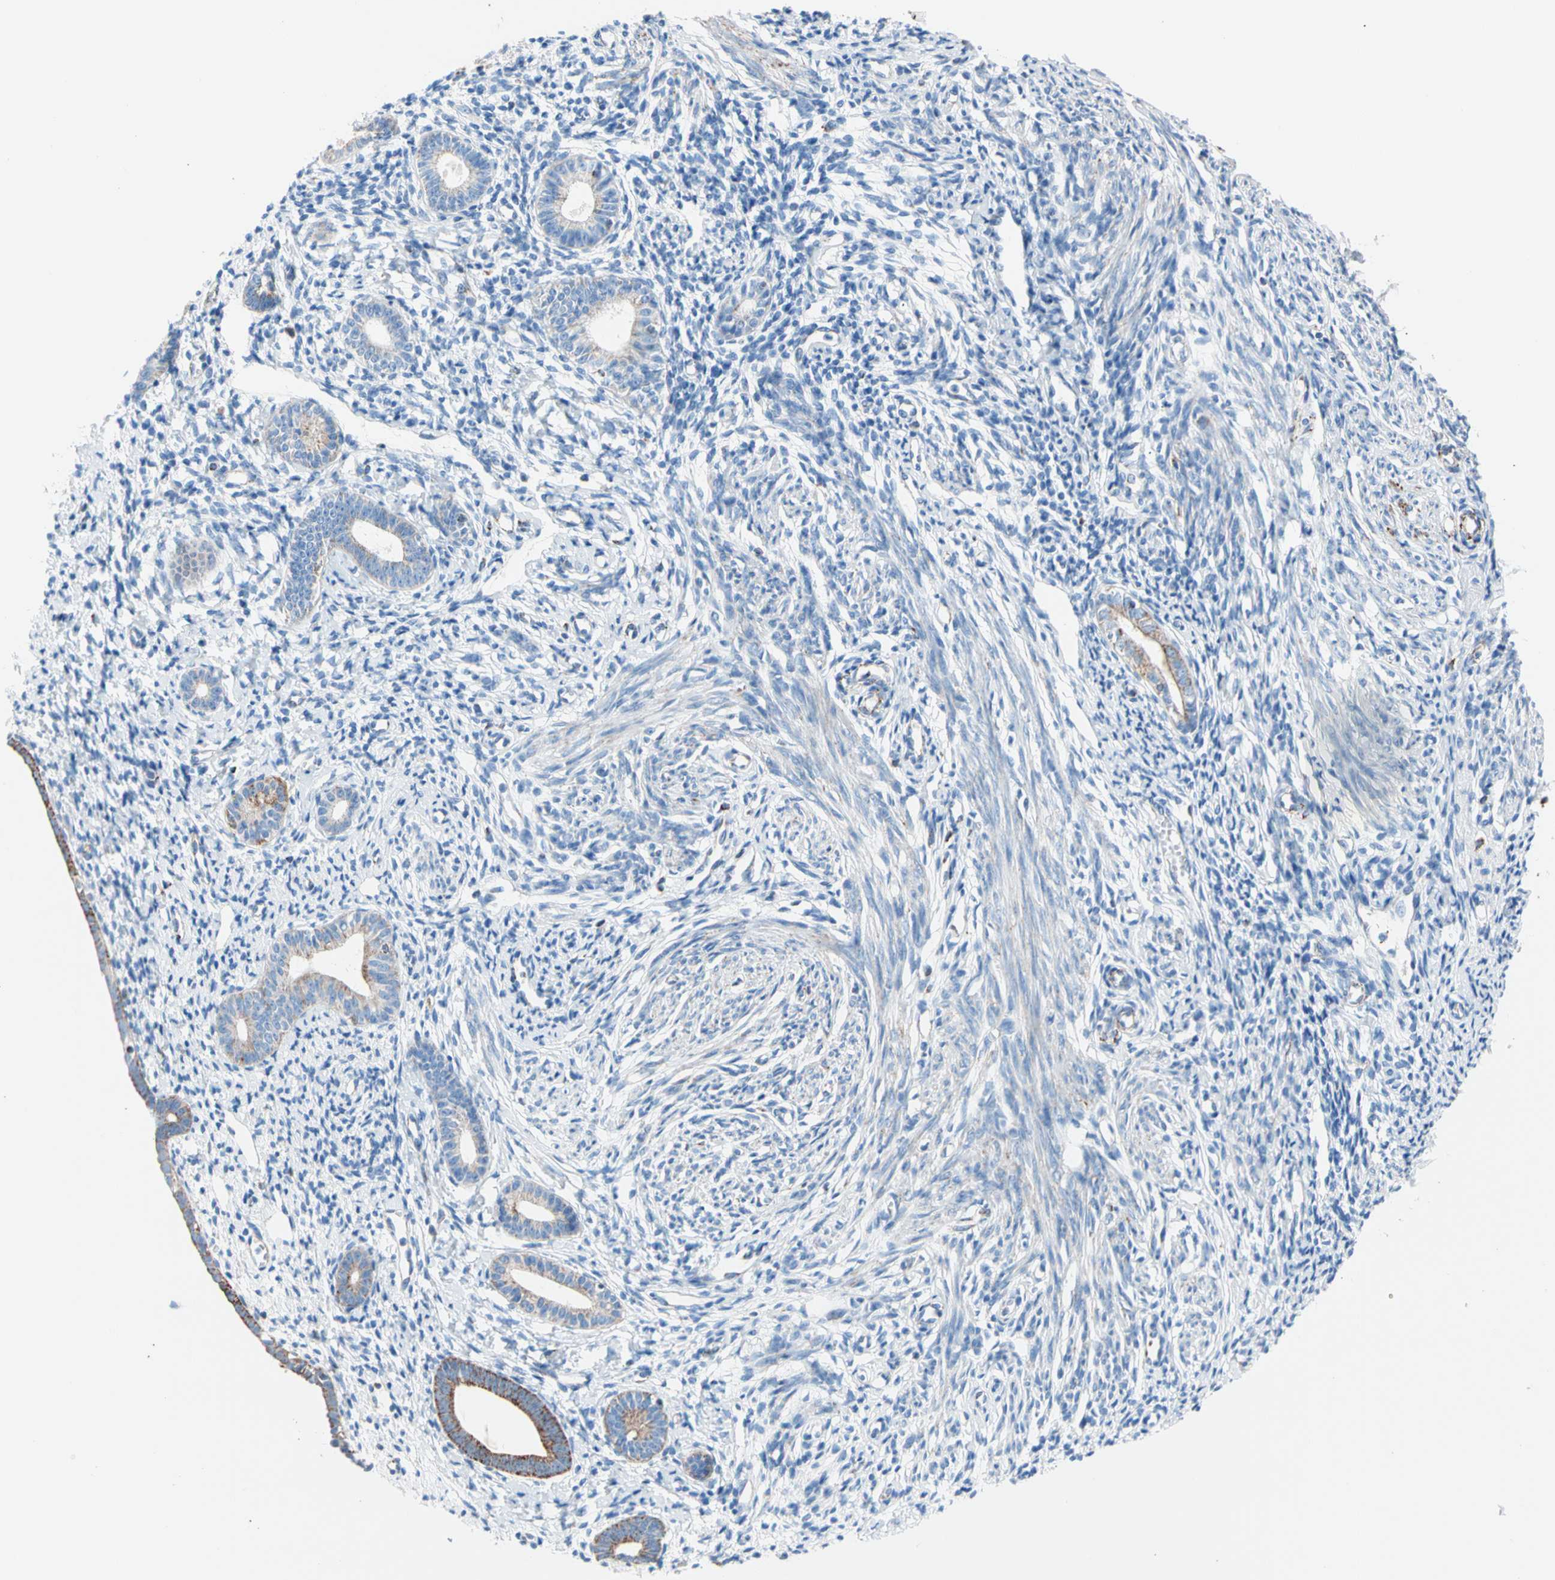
{"staining": {"intensity": "moderate", "quantity": "<25%", "location": "cytoplasmic/membranous"}, "tissue": "endometrium", "cell_type": "Cells in endometrial stroma", "image_type": "normal", "snomed": [{"axis": "morphology", "description": "Normal tissue, NOS"}, {"axis": "topography", "description": "Endometrium"}], "caption": "A low amount of moderate cytoplasmic/membranous positivity is identified in about <25% of cells in endometrial stroma in benign endometrium.", "gene": "HK1", "patient": {"sex": "female", "age": 71}}